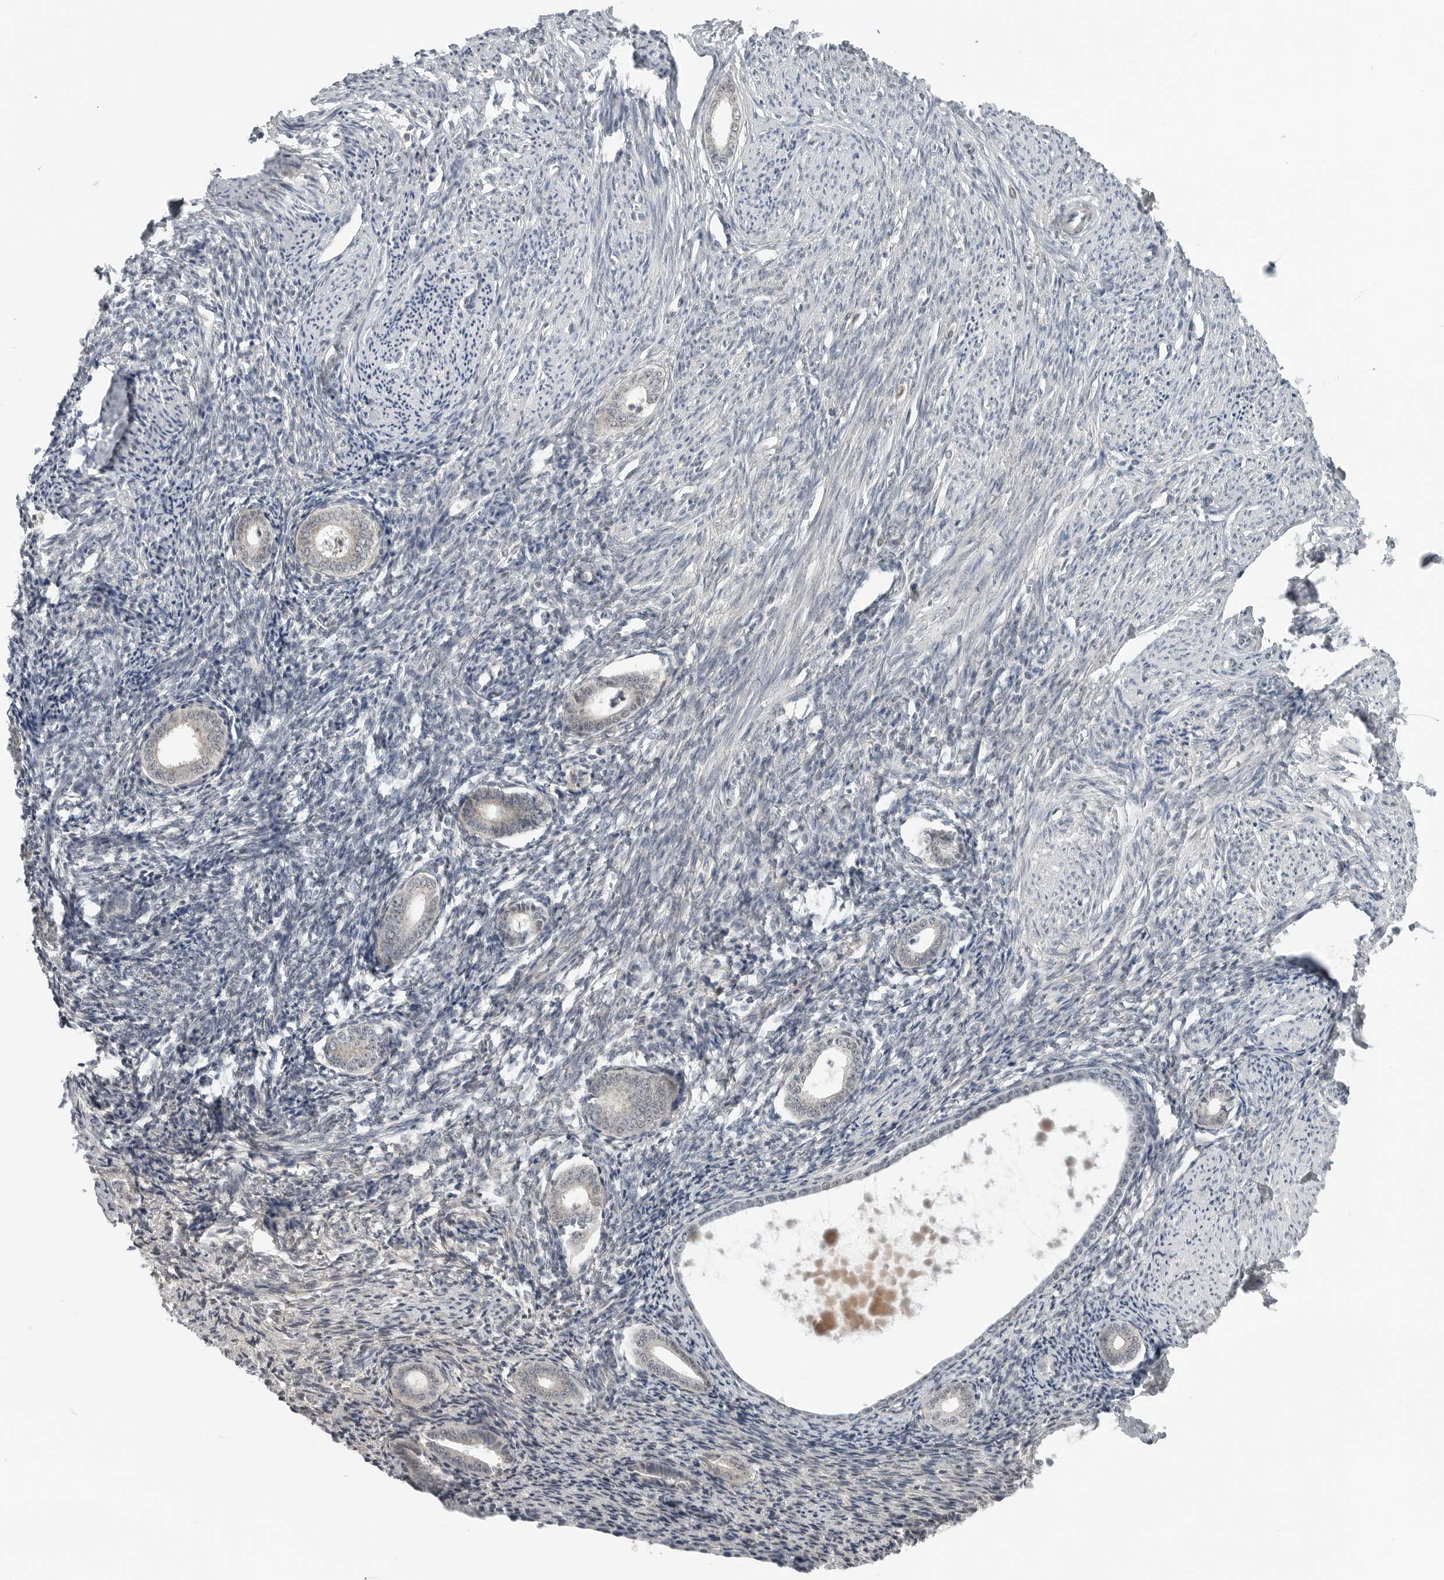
{"staining": {"intensity": "negative", "quantity": "none", "location": "none"}, "tissue": "endometrium", "cell_type": "Cells in endometrial stroma", "image_type": "normal", "snomed": [{"axis": "morphology", "description": "Normal tissue, NOS"}, {"axis": "topography", "description": "Endometrium"}], "caption": "Endometrium was stained to show a protein in brown. There is no significant positivity in cells in endometrial stroma. (DAB immunohistochemistry visualized using brightfield microscopy, high magnification).", "gene": "FCRLB", "patient": {"sex": "female", "age": 56}}